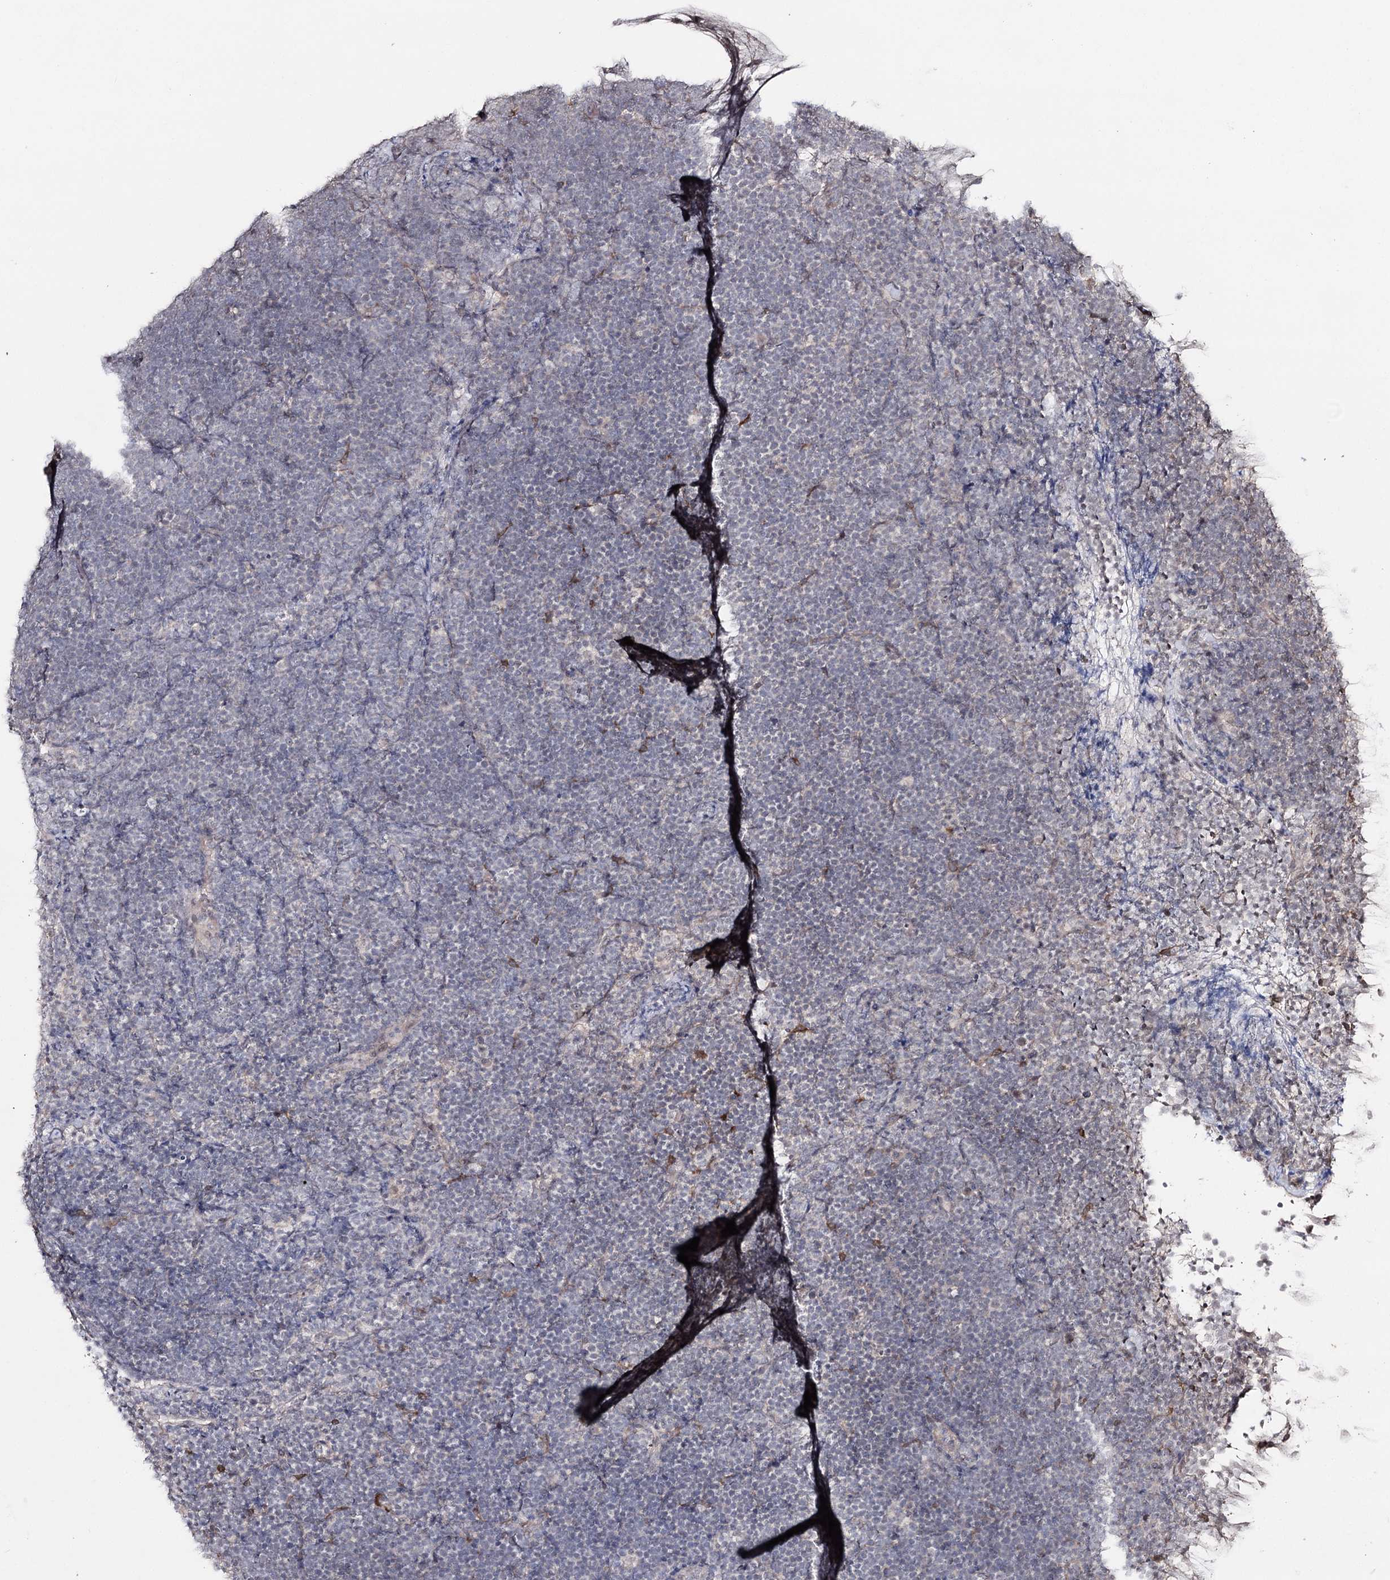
{"staining": {"intensity": "negative", "quantity": "none", "location": "none"}, "tissue": "lymphoma", "cell_type": "Tumor cells", "image_type": "cancer", "snomed": [{"axis": "morphology", "description": "Malignant lymphoma, non-Hodgkin's type, High grade"}, {"axis": "topography", "description": "Lymph node"}], "caption": "Immunohistochemical staining of high-grade malignant lymphoma, non-Hodgkin's type shows no significant staining in tumor cells.", "gene": "HSD11B2", "patient": {"sex": "male", "age": 13}}